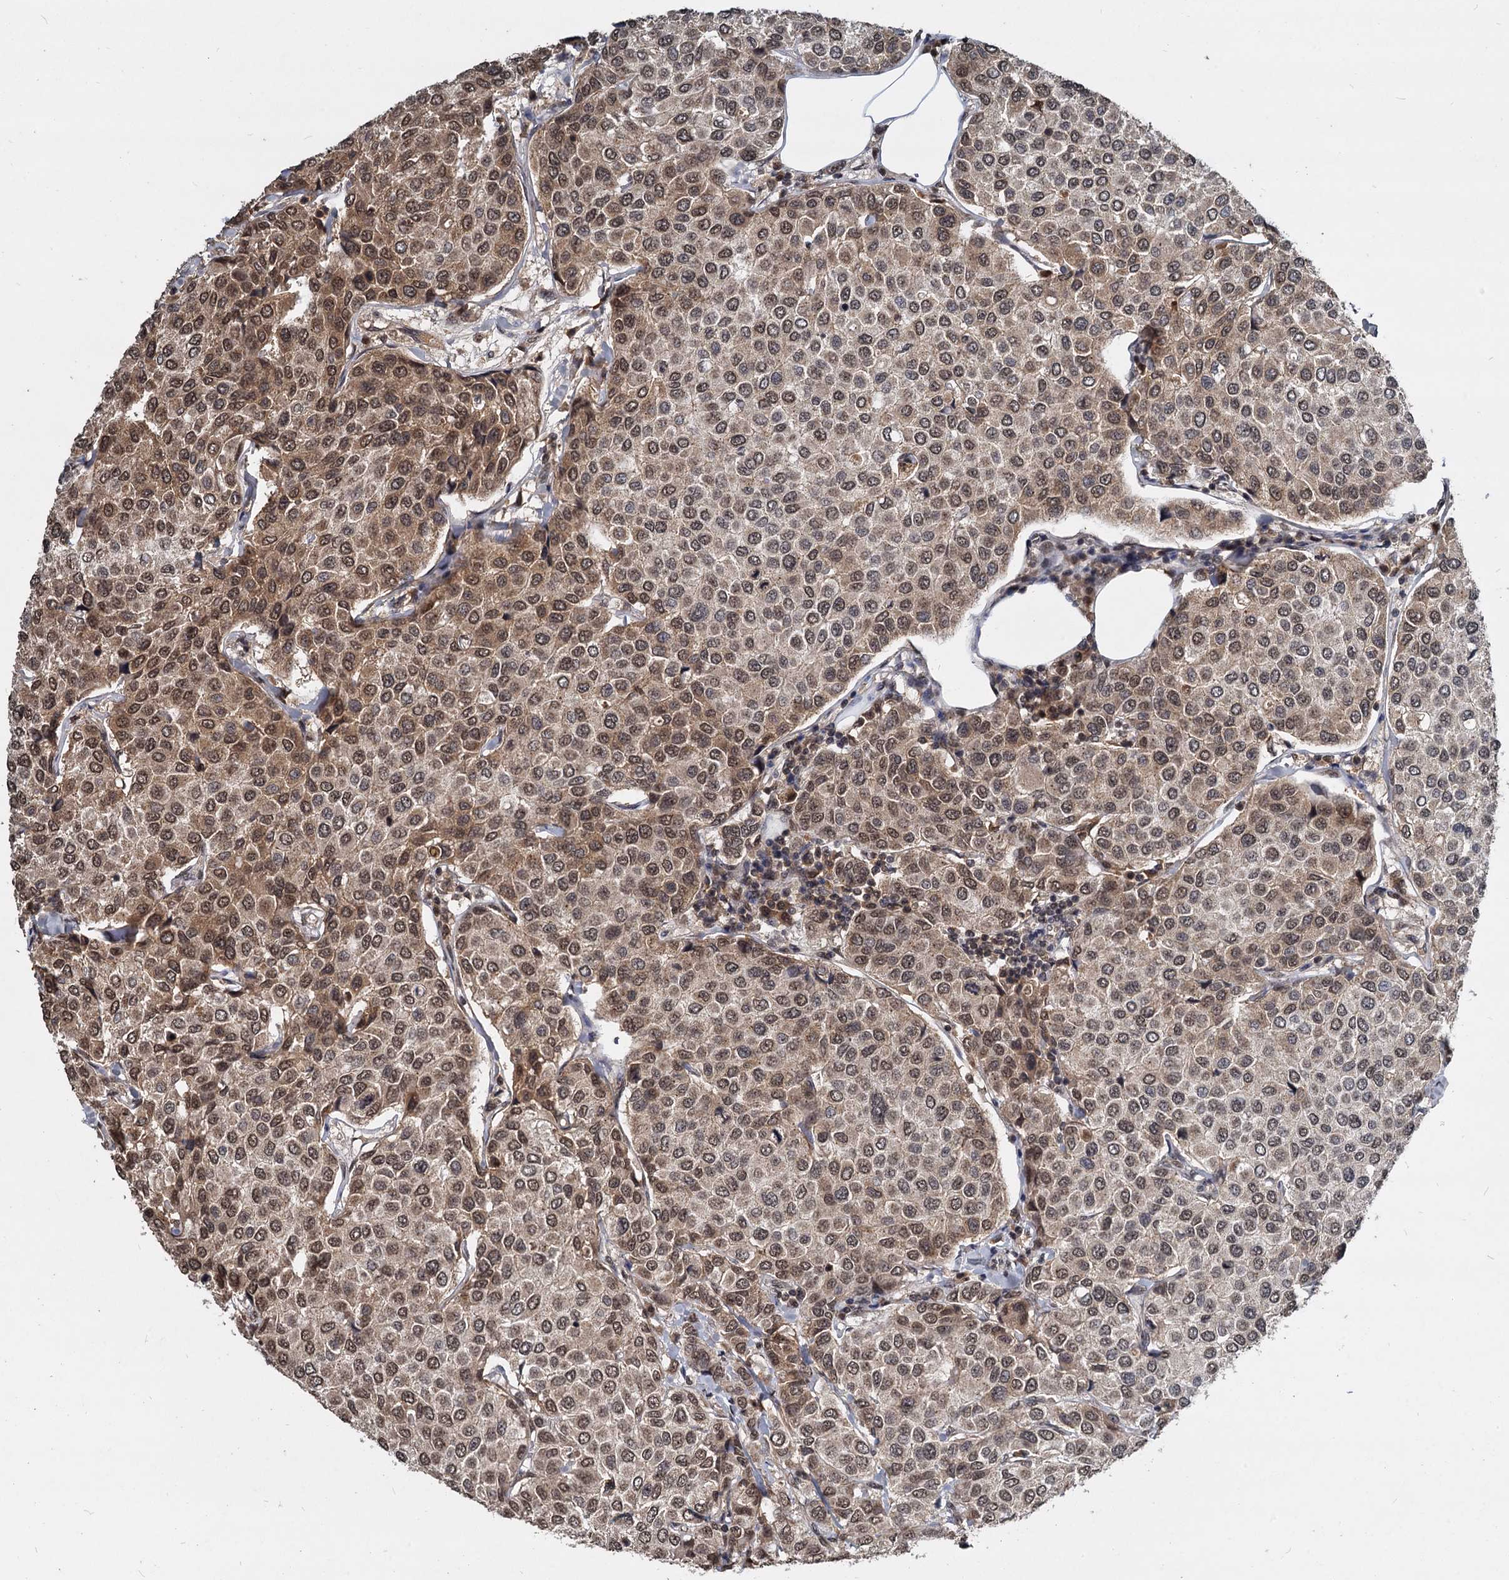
{"staining": {"intensity": "moderate", "quantity": "25%-75%", "location": "cytoplasmic/membranous,nuclear"}, "tissue": "breast cancer", "cell_type": "Tumor cells", "image_type": "cancer", "snomed": [{"axis": "morphology", "description": "Duct carcinoma"}, {"axis": "topography", "description": "Breast"}], "caption": "Immunohistochemistry (IHC) of breast cancer (invasive ductal carcinoma) demonstrates medium levels of moderate cytoplasmic/membranous and nuclear positivity in about 25%-75% of tumor cells.", "gene": "FAM216B", "patient": {"sex": "female", "age": 55}}